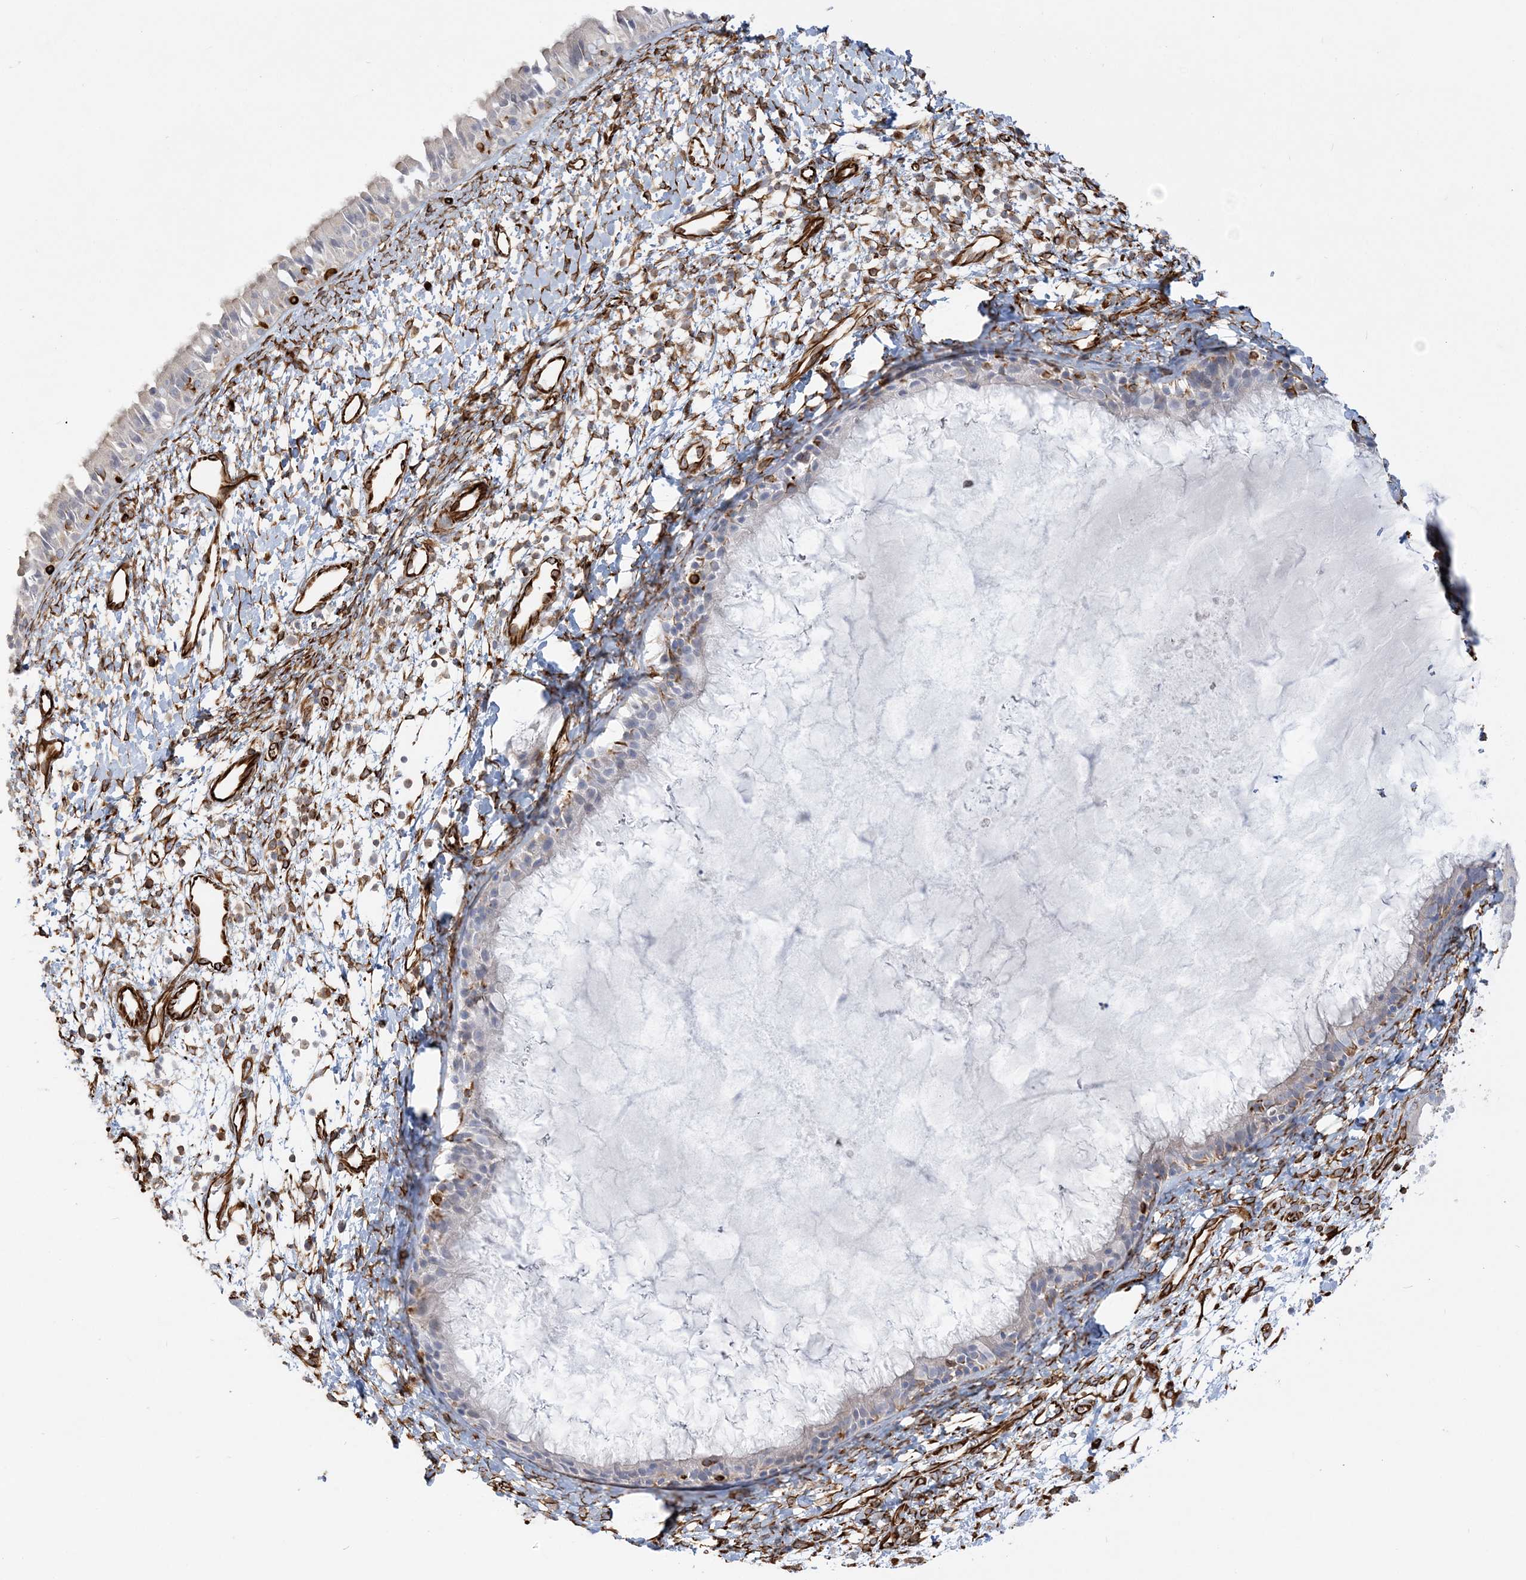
{"staining": {"intensity": "negative", "quantity": "none", "location": "none"}, "tissue": "nasopharynx", "cell_type": "Respiratory epithelial cells", "image_type": "normal", "snomed": [{"axis": "morphology", "description": "Normal tissue, NOS"}, {"axis": "topography", "description": "Nasopharynx"}], "caption": "Immunohistochemistry (IHC) image of unremarkable human nasopharynx stained for a protein (brown), which demonstrates no expression in respiratory epithelial cells.", "gene": "SCLT1", "patient": {"sex": "male", "age": 22}}